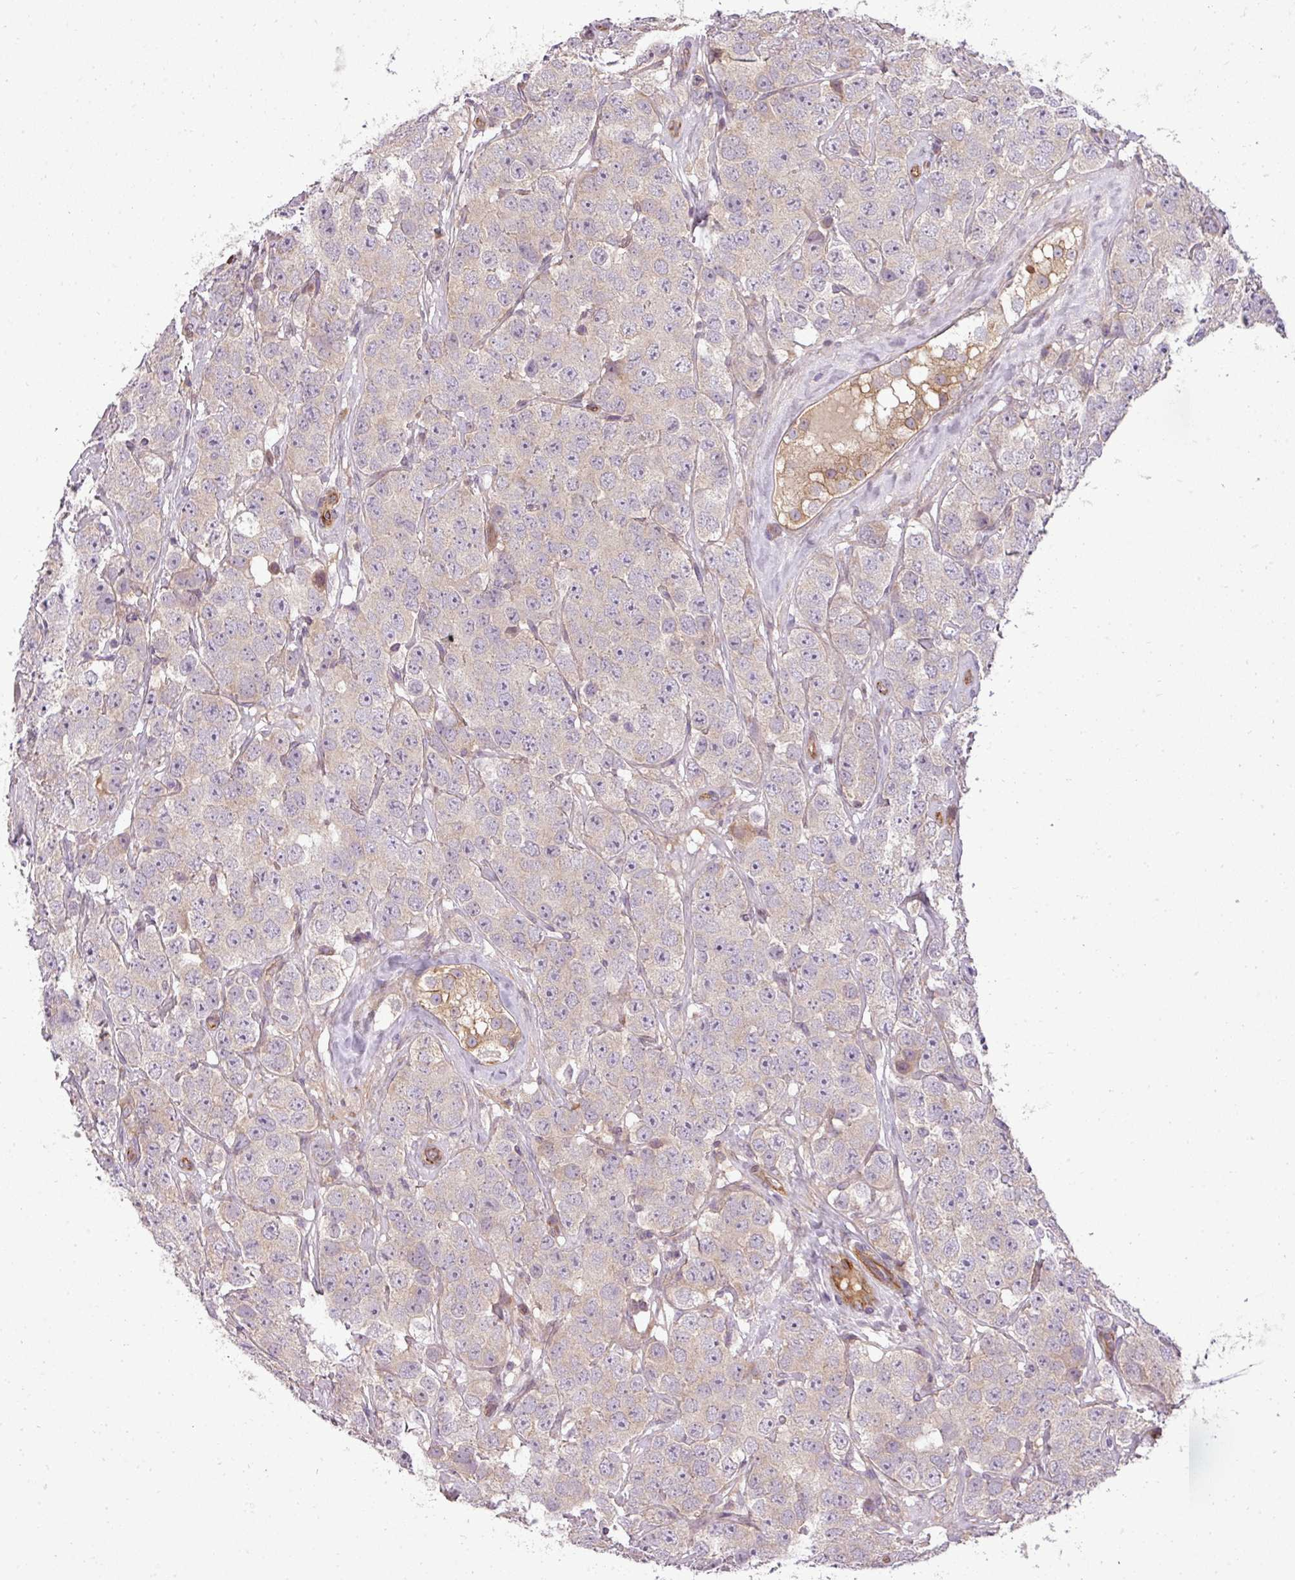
{"staining": {"intensity": "weak", "quantity": "<25%", "location": "cytoplasmic/membranous"}, "tissue": "testis cancer", "cell_type": "Tumor cells", "image_type": "cancer", "snomed": [{"axis": "morphology", "description": "Seminoma, NOS"}, {"axis": "topography", "description": "Testis"}], "caption": "Tumor cells show no significant protein positivity in testis cancer. The staining is performed using DAB (3,3'-diaminobenzidine) brown chromogen with nuclei counter-stained in using hematoxylin.", "gene": "PDRG1", "patient": {"sex": "male", "age": 28}}